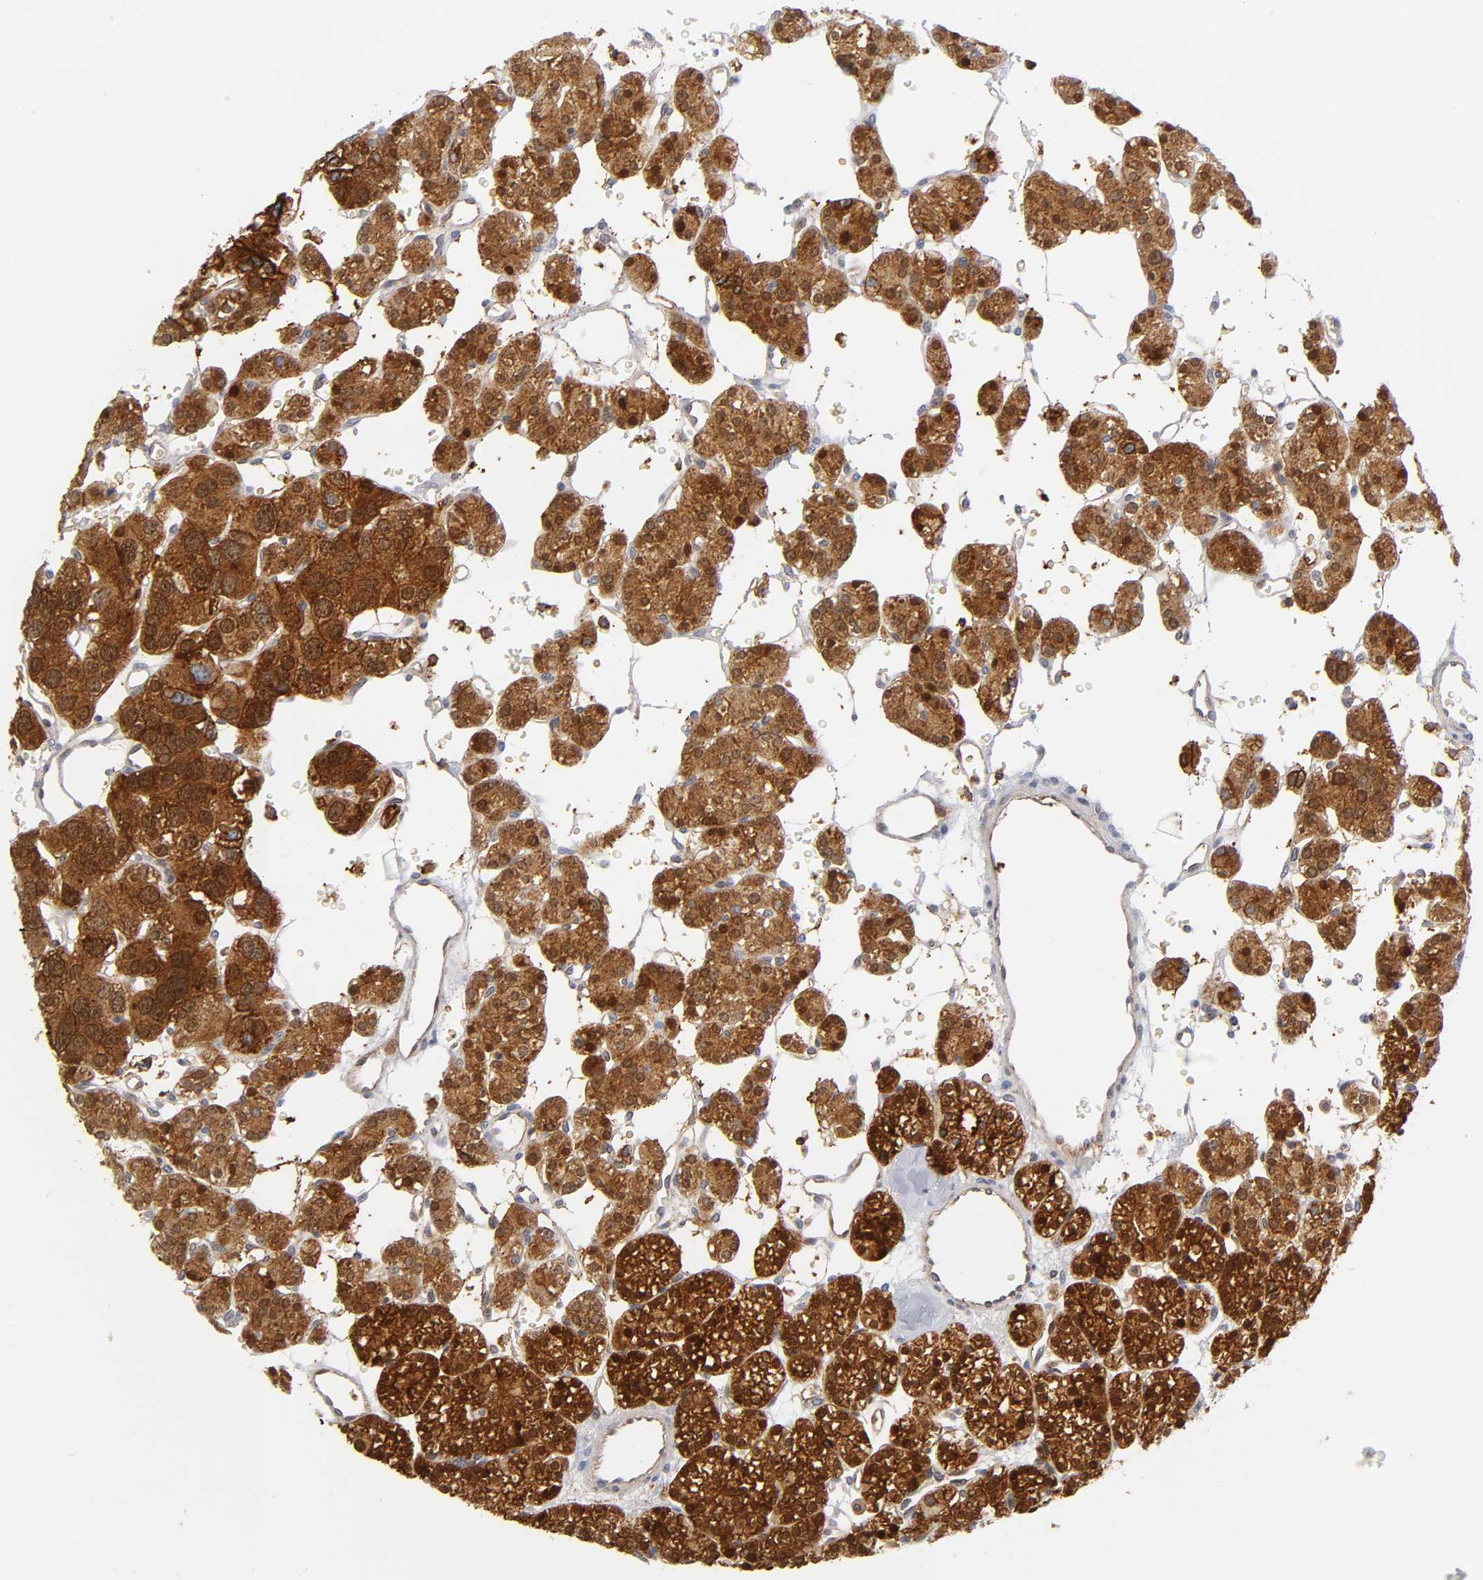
{"staining": {"intensity": "strong", "quantity": ">75%", "location": "cytoplasmic/membranous,nuclear"}, "tissue": "parathyroid gland", "cell_type": "Glandular cells", "image_type": "normal", "snomed": [{"axis": "morphology", "description": "Normal tissue, NOS"}, {"axis": "topography", "description": "Parathyroid gland"}], "caption": "A brown stain labels strong cytoplasmic/membranous,nuclear positivity of a protein in glandular cells of unremarkable parathyroid gland.", "gene": "ANXA7", "patient": {"sex": "female", "age": 64}}